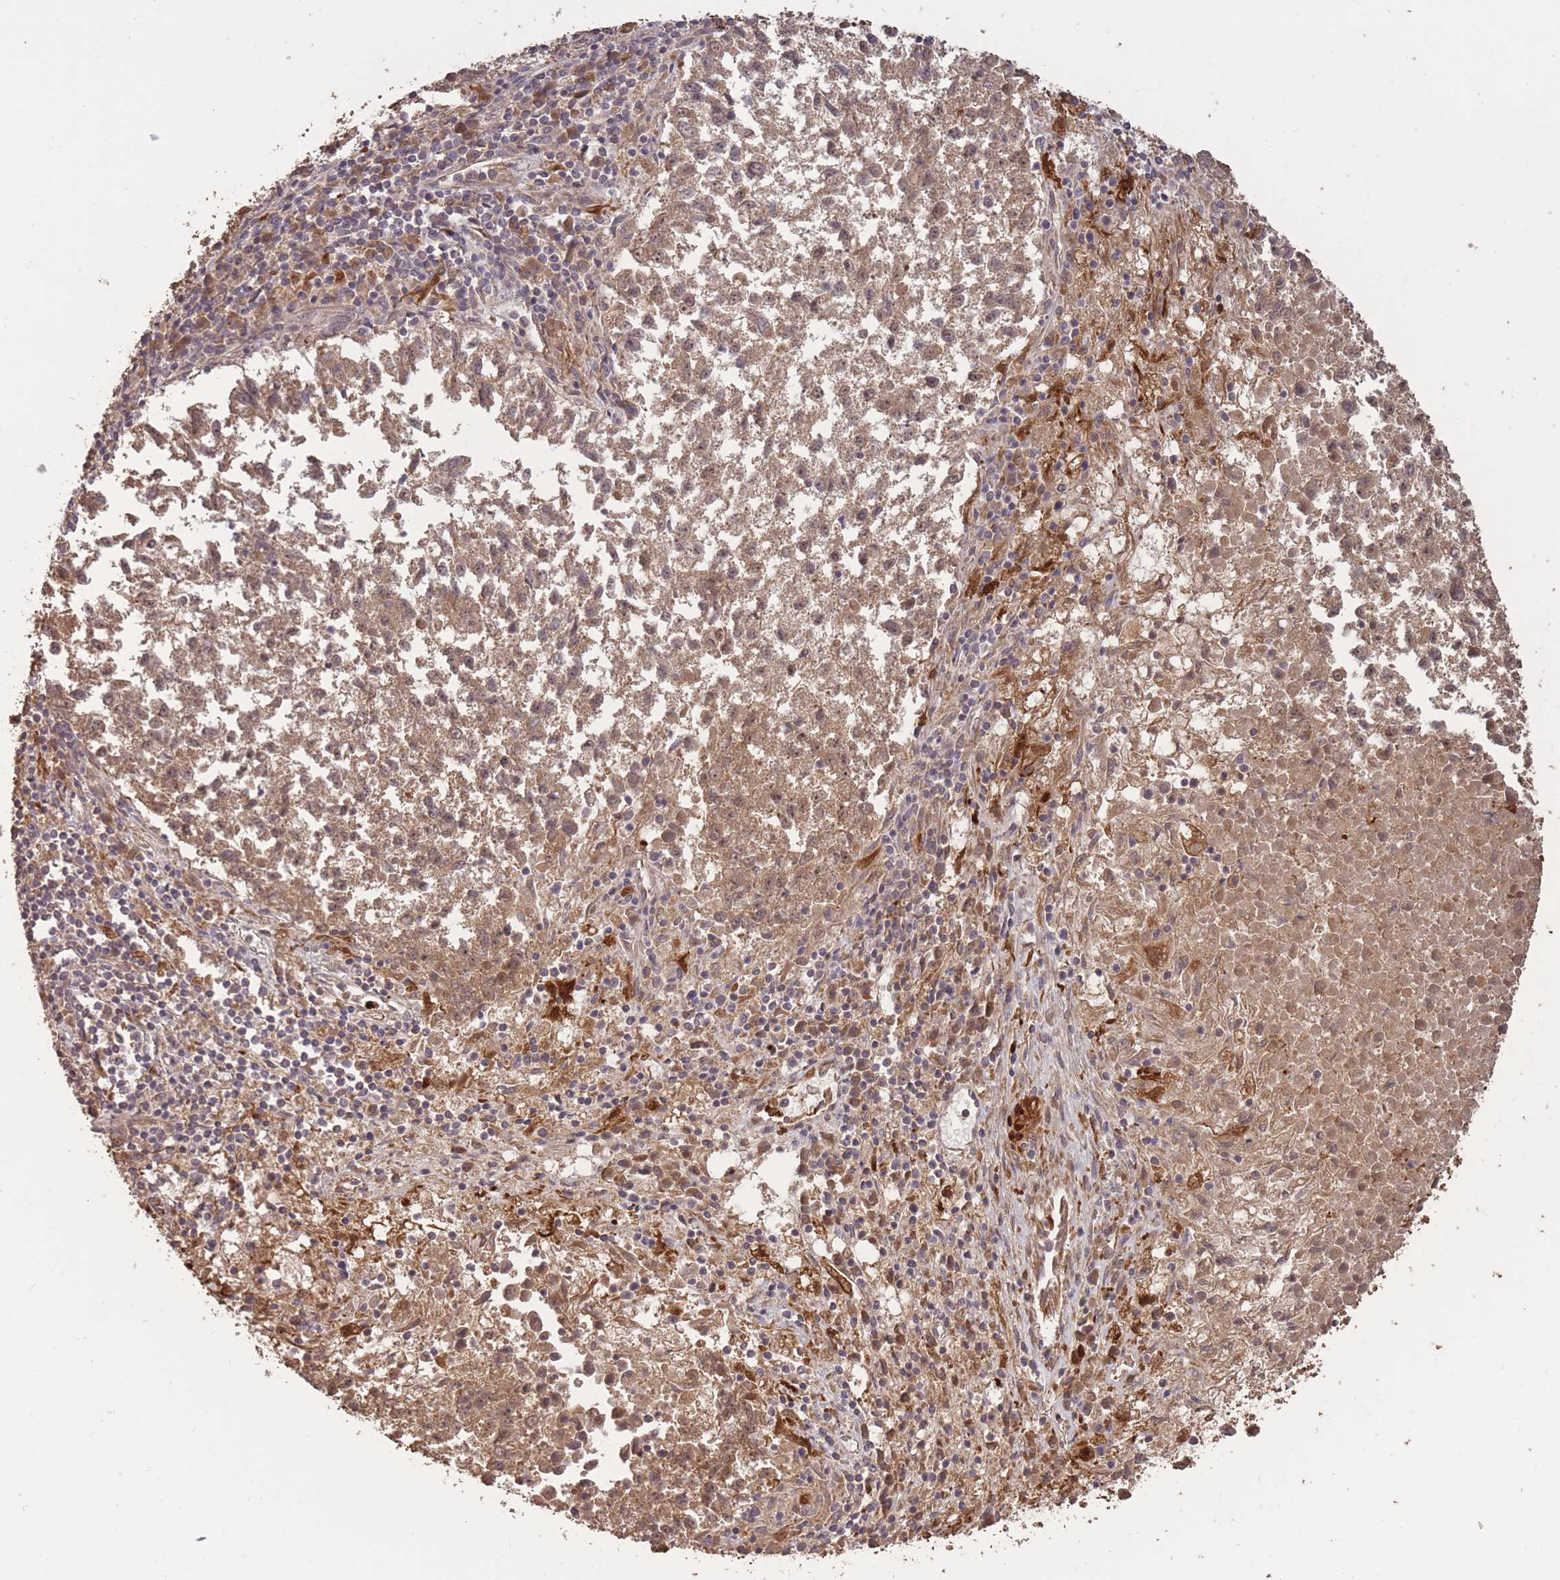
{"staining": {"intensity": "moderate", "quantity": ">75%", "location": "cytoplasmic/membranous"}, "tissue": "lung cancer", "cell_type": "Tumor cells", "image_type": "cancer", "snomed": [{"axis": "morphology", "description": "Squamous cell carcinoma, NOS"}, {"axis": "topography", "description": "Lung"}], "caption": "Lung cancer (squamous cell carcinoma) stained for a protein (brown) exhibits moderate cytoplasmic/membranous positive expression in about >75% of tumor cells.", "gene": "ERBB3", "patient": {"sex": "male", "age": 73}}